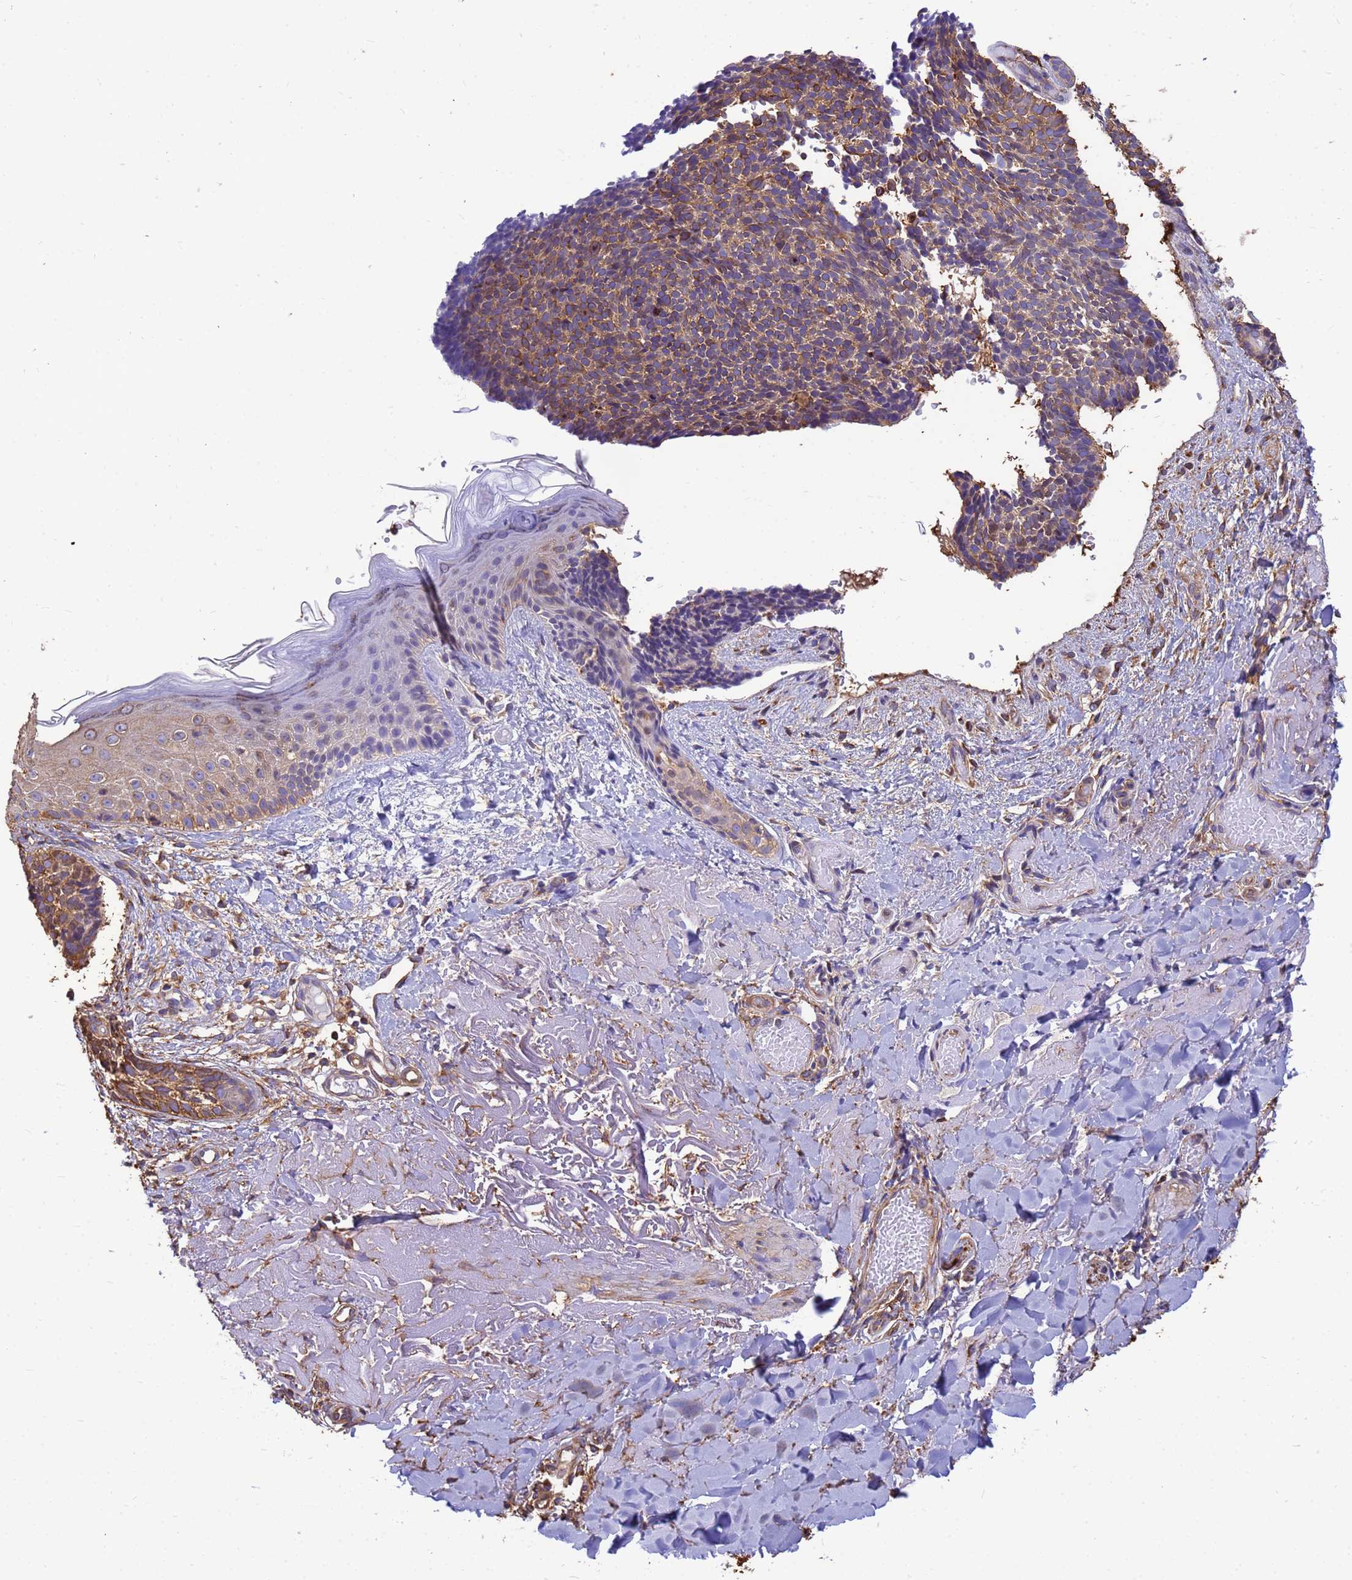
{"staining": {"intensity": "moderate", "quantity": ">75%", "location": "cytoplasmic/membranous"}, "tissue": "skin cancer", "cell_type": "Tumor cells", "image_type": "cancer", "snomed": [{"axis": "morphology", "description": "Basal cell carcinoma"}, {"axis": "topography", "description": "Skin"}], "caption": "Tumor cells show moderate cytoplasmic/membranous expression in about >75% of cells in skin cancer (basal cell carcinoma).", "gene": "TUBB1", "patient": {"sex": "male", "age": 84}}